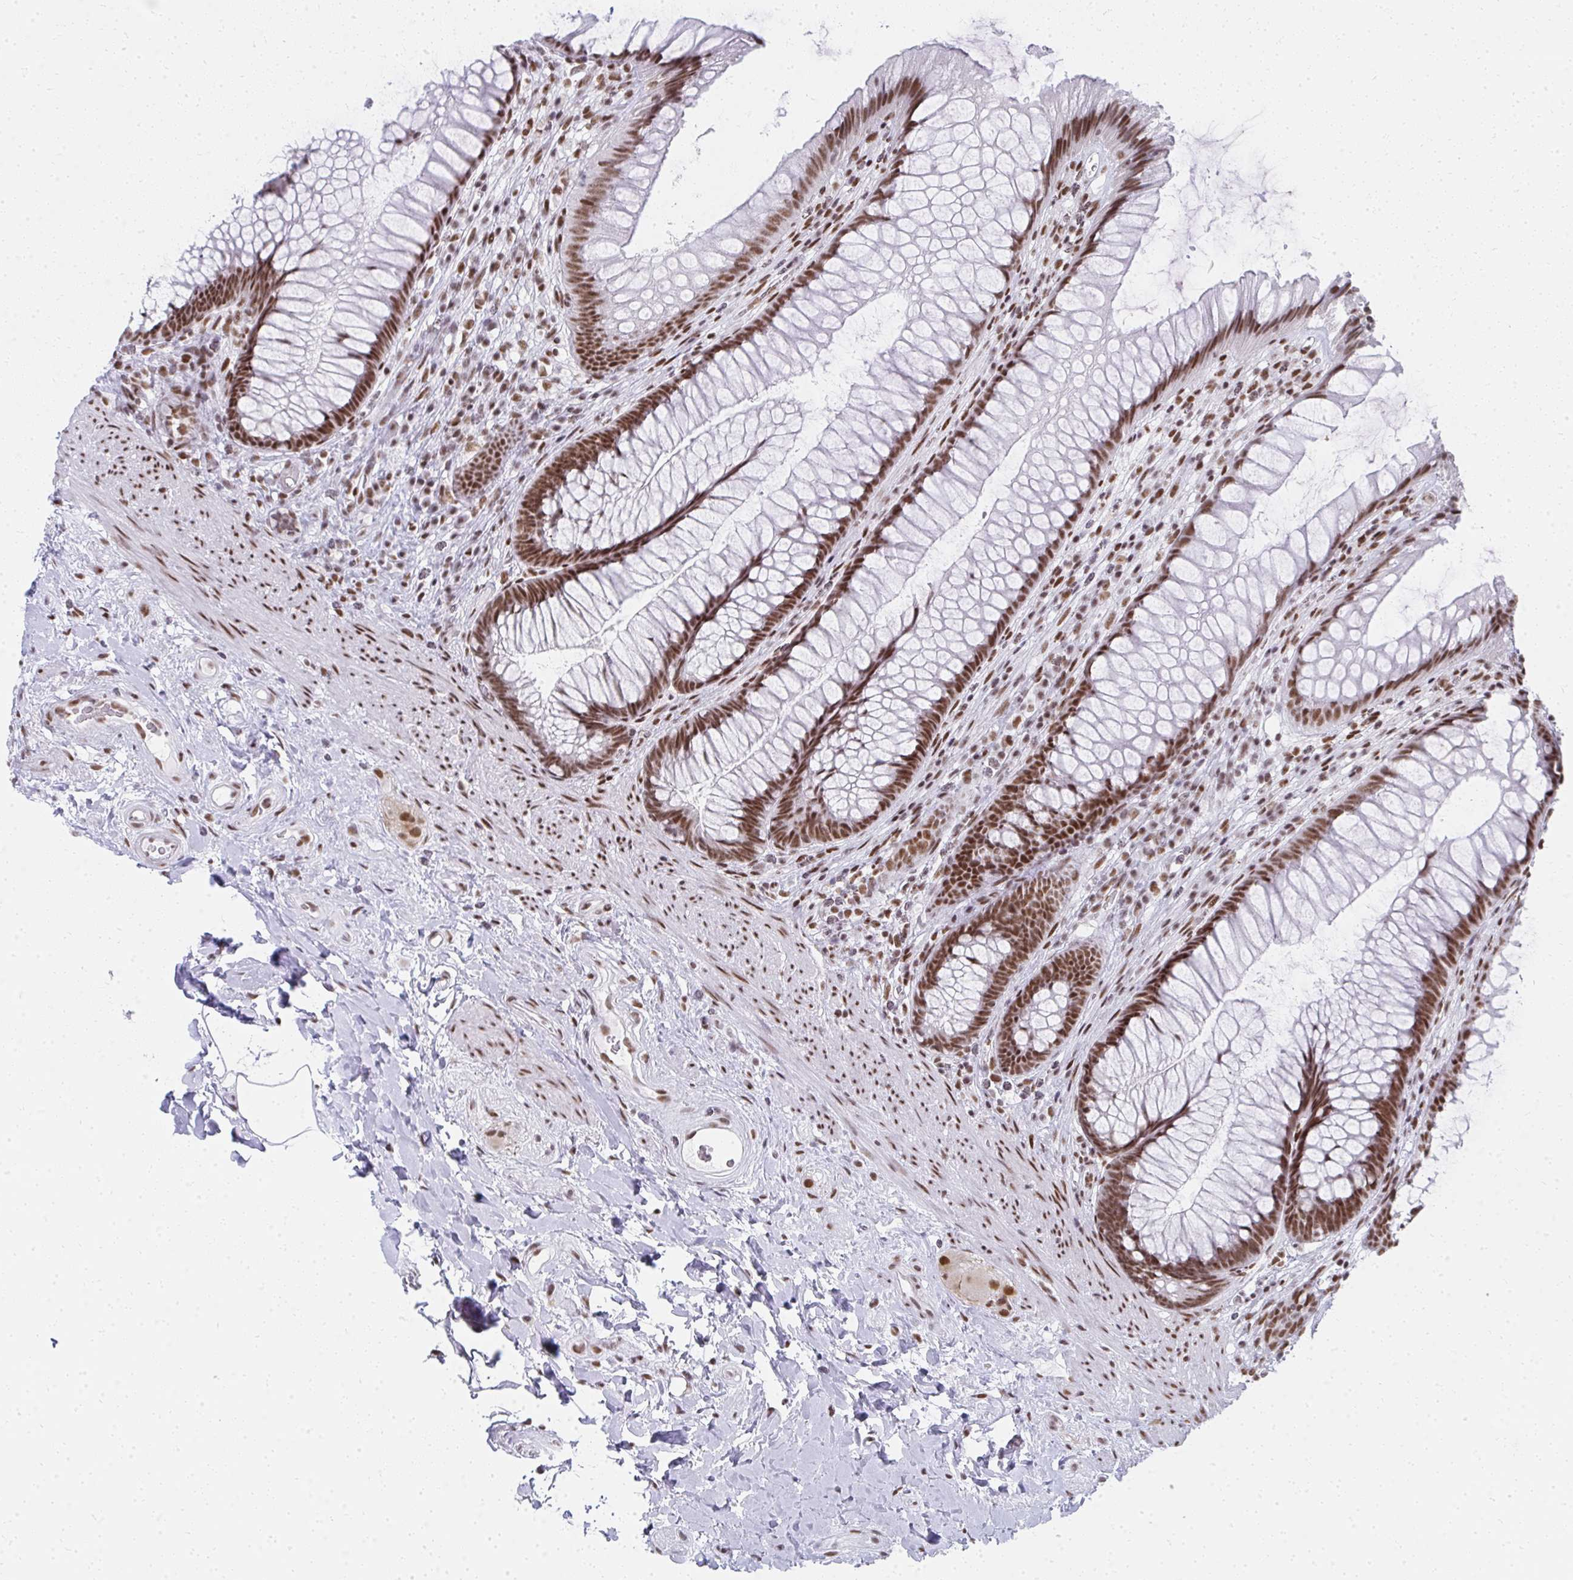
{"staining": {"intensity": "strong", "quantity": ">75%", "location": "nuclear"}, "tissue": "rectum", "cell_type": "Glandular cells", "image_type": "normal", "snomed": [{"axis": "morphology", "description": "Normal tissue, NOS"}, {"axis": "topography", "description": "Rectum"}], "caption": "This photomicrograph exhibits immunohistochemistry staining of normal rectum, with high strong nuclear expression in approximately >75% of glandular cells.", "gene": "CREBBP", "patient": {"sex": "male", "age": 53}}